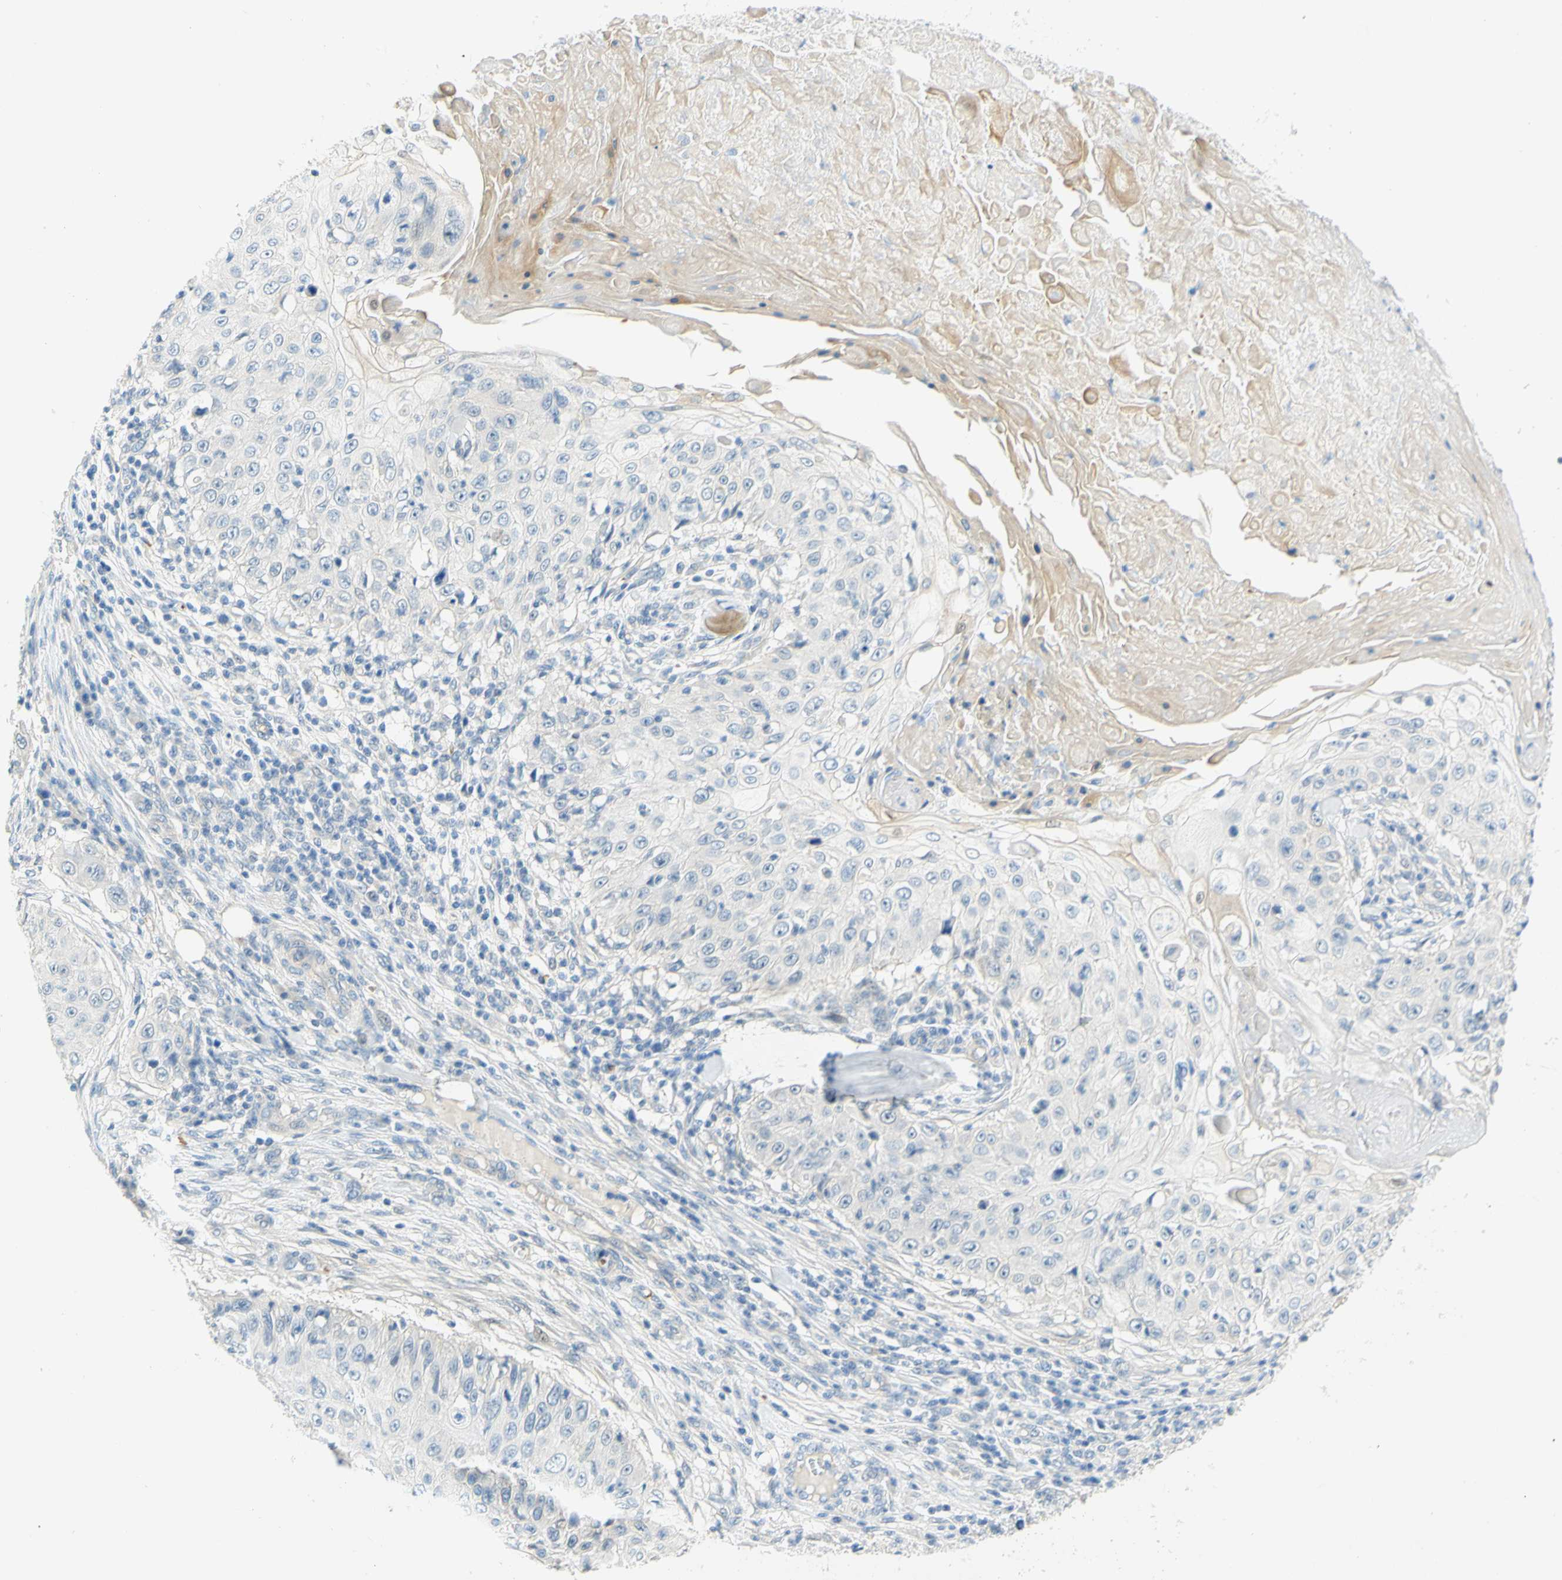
{"staining": {"intensity": "negative", "quantity": "none", "location": "none"}, "tissue": "skin cancer", "cell_type": "Tumor cells", "image_type": "cancer", "snomed": [{"axis": "morphology", "description": "Squamous cell carcinoma, NOS"}, {"axis": "topography", "description": "Skin"}], "caption": "Skin squamous cell carcinoma was stained to show a protein in brown. There is no significant expression in tumor cells.", "gene": "ENTREP2", "patient": {"sex": "male", "age": 86}}